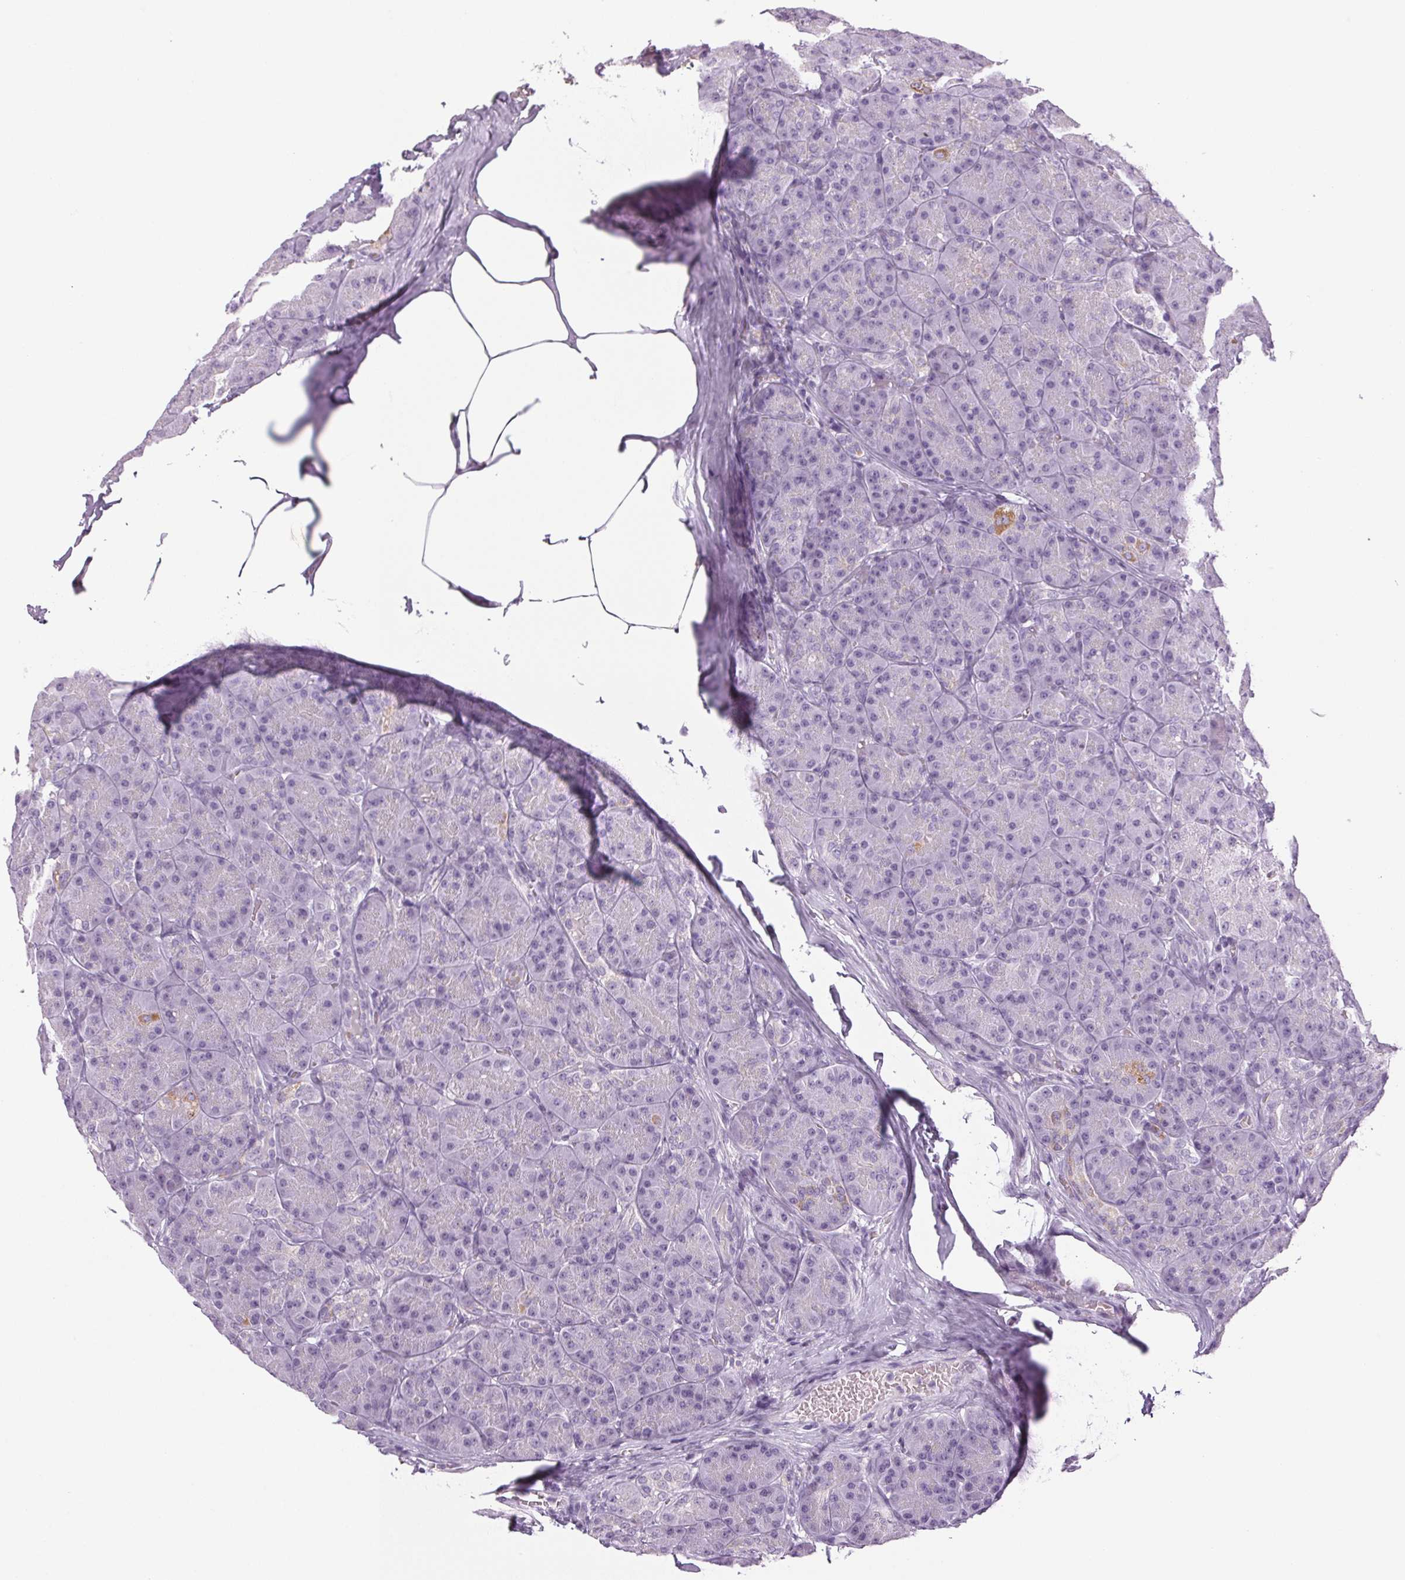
{"staining": {"intensity": "negative", "quantity": "none", "location": "none"}, "tissue": "pancreas", "cell_type": "Exocrine glandular cells", "image_type": "normal", "snomed": [{"axis": "morphology", "description": "Normal tissue, NOS"}, {"axis": "topography", "description": "Pancreas"}], "caption": "Immunohistochemical staining of benign human pancreas shows no significant positivity in exocrine glandular cells. The staining was performed using DAB to visualize the protein expression in brown, while the nuclei were stained in blue with hematoxylin (Magnification: 20x).", "gene": "COL7A1", "patient": {"sex": "male", "age": 57}}